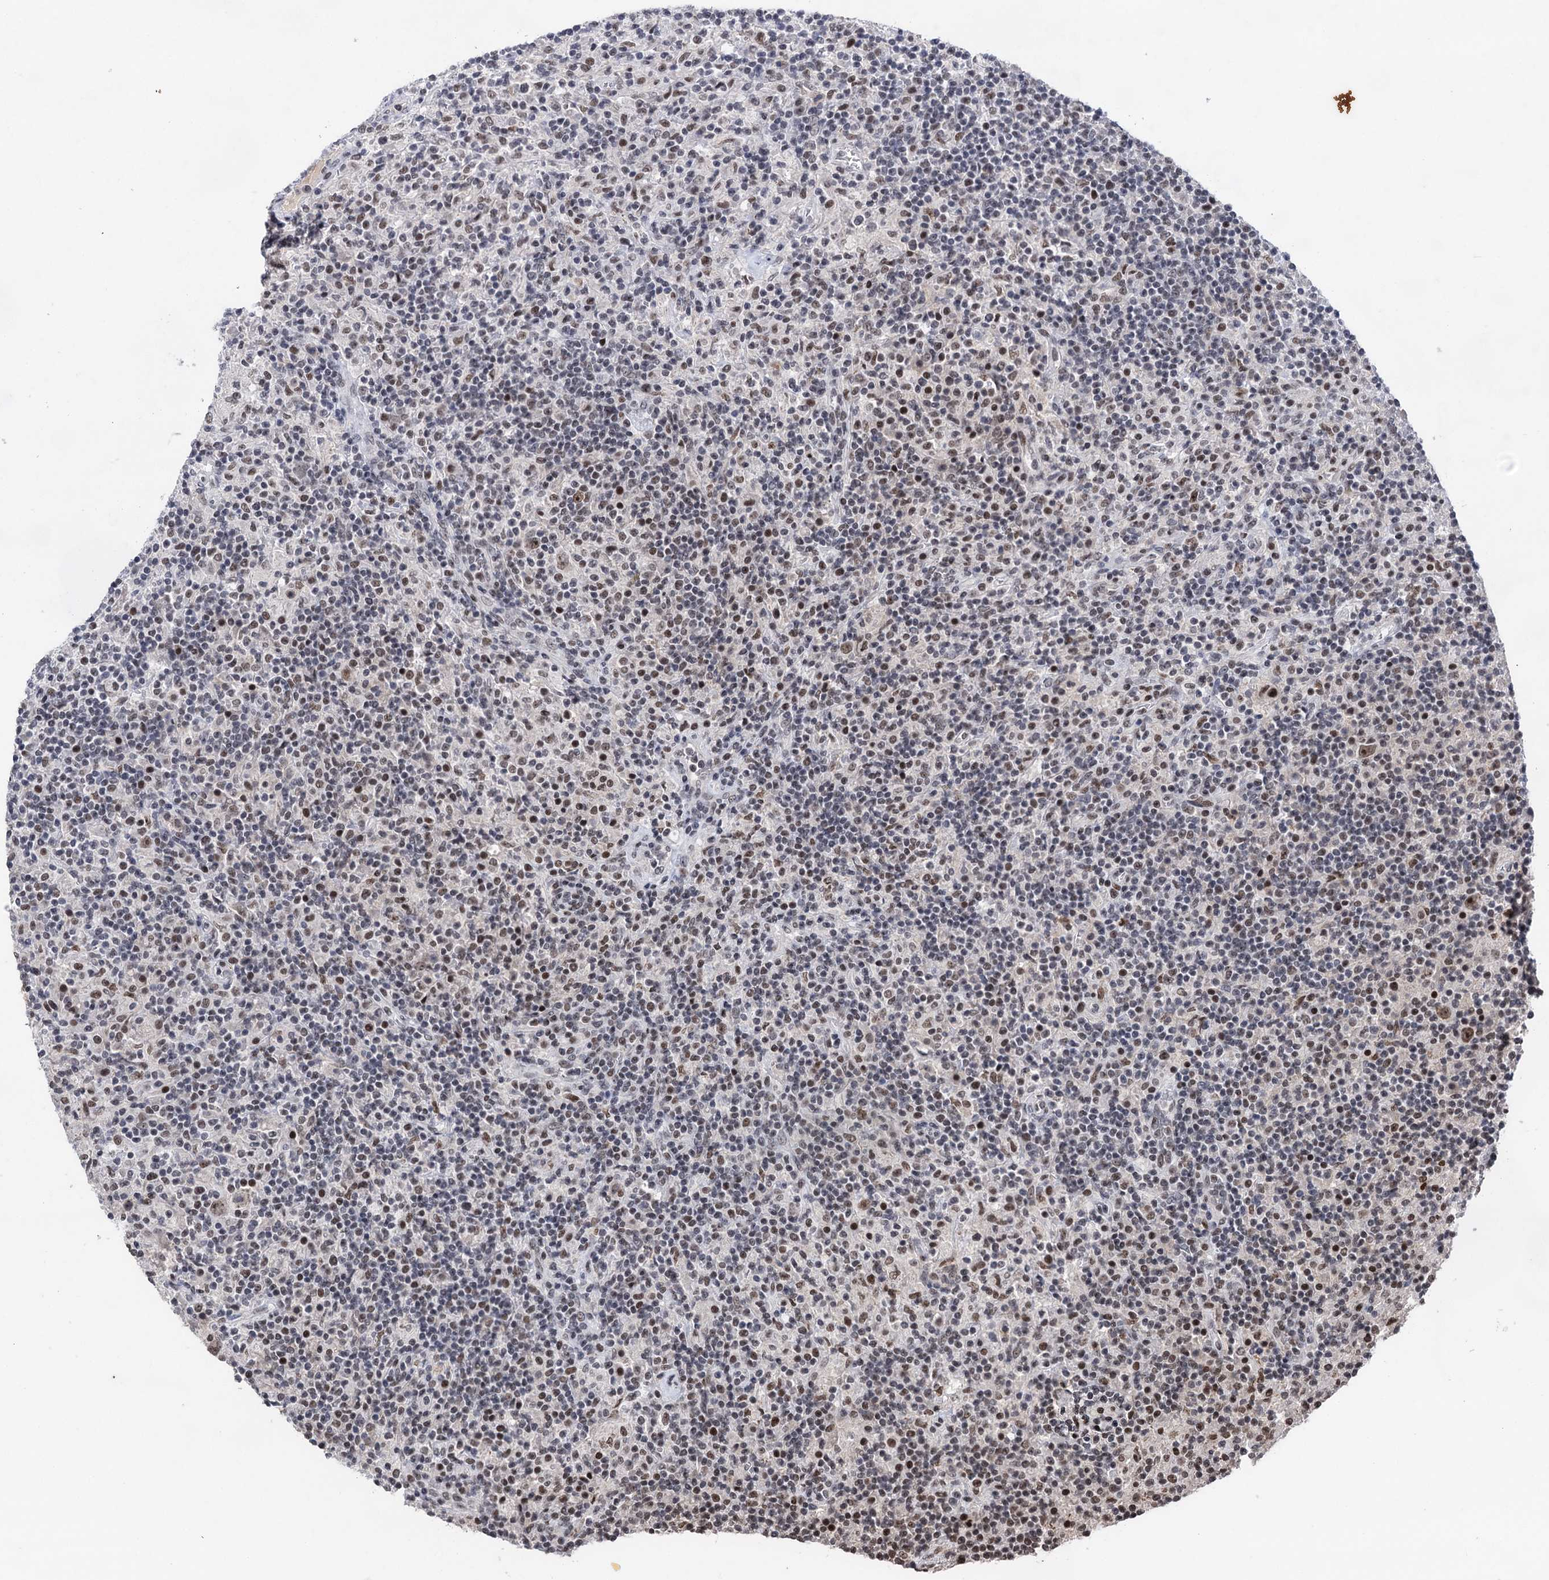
{"staining": {"intensity": "weak", "quantity": ">75%", "location": "nuclear"}, "tissue": "lymphoma", "cell_type": "Tumor cells", "image_type": "cancer", "snomed": [{"axis": "morphology", "description": "Hodgkin's disease, NOS"}, {"axis": "topography", "description": "Lymph node"}], "caption": "This image displays immunohistochemistry (IHC) staining of human Hodgkin's disease, with low weak nuclear expression in approximately >75% of tumor cells.", "gene": "ZCCHC10", "patient": {"sex": "male", "age": 70}}